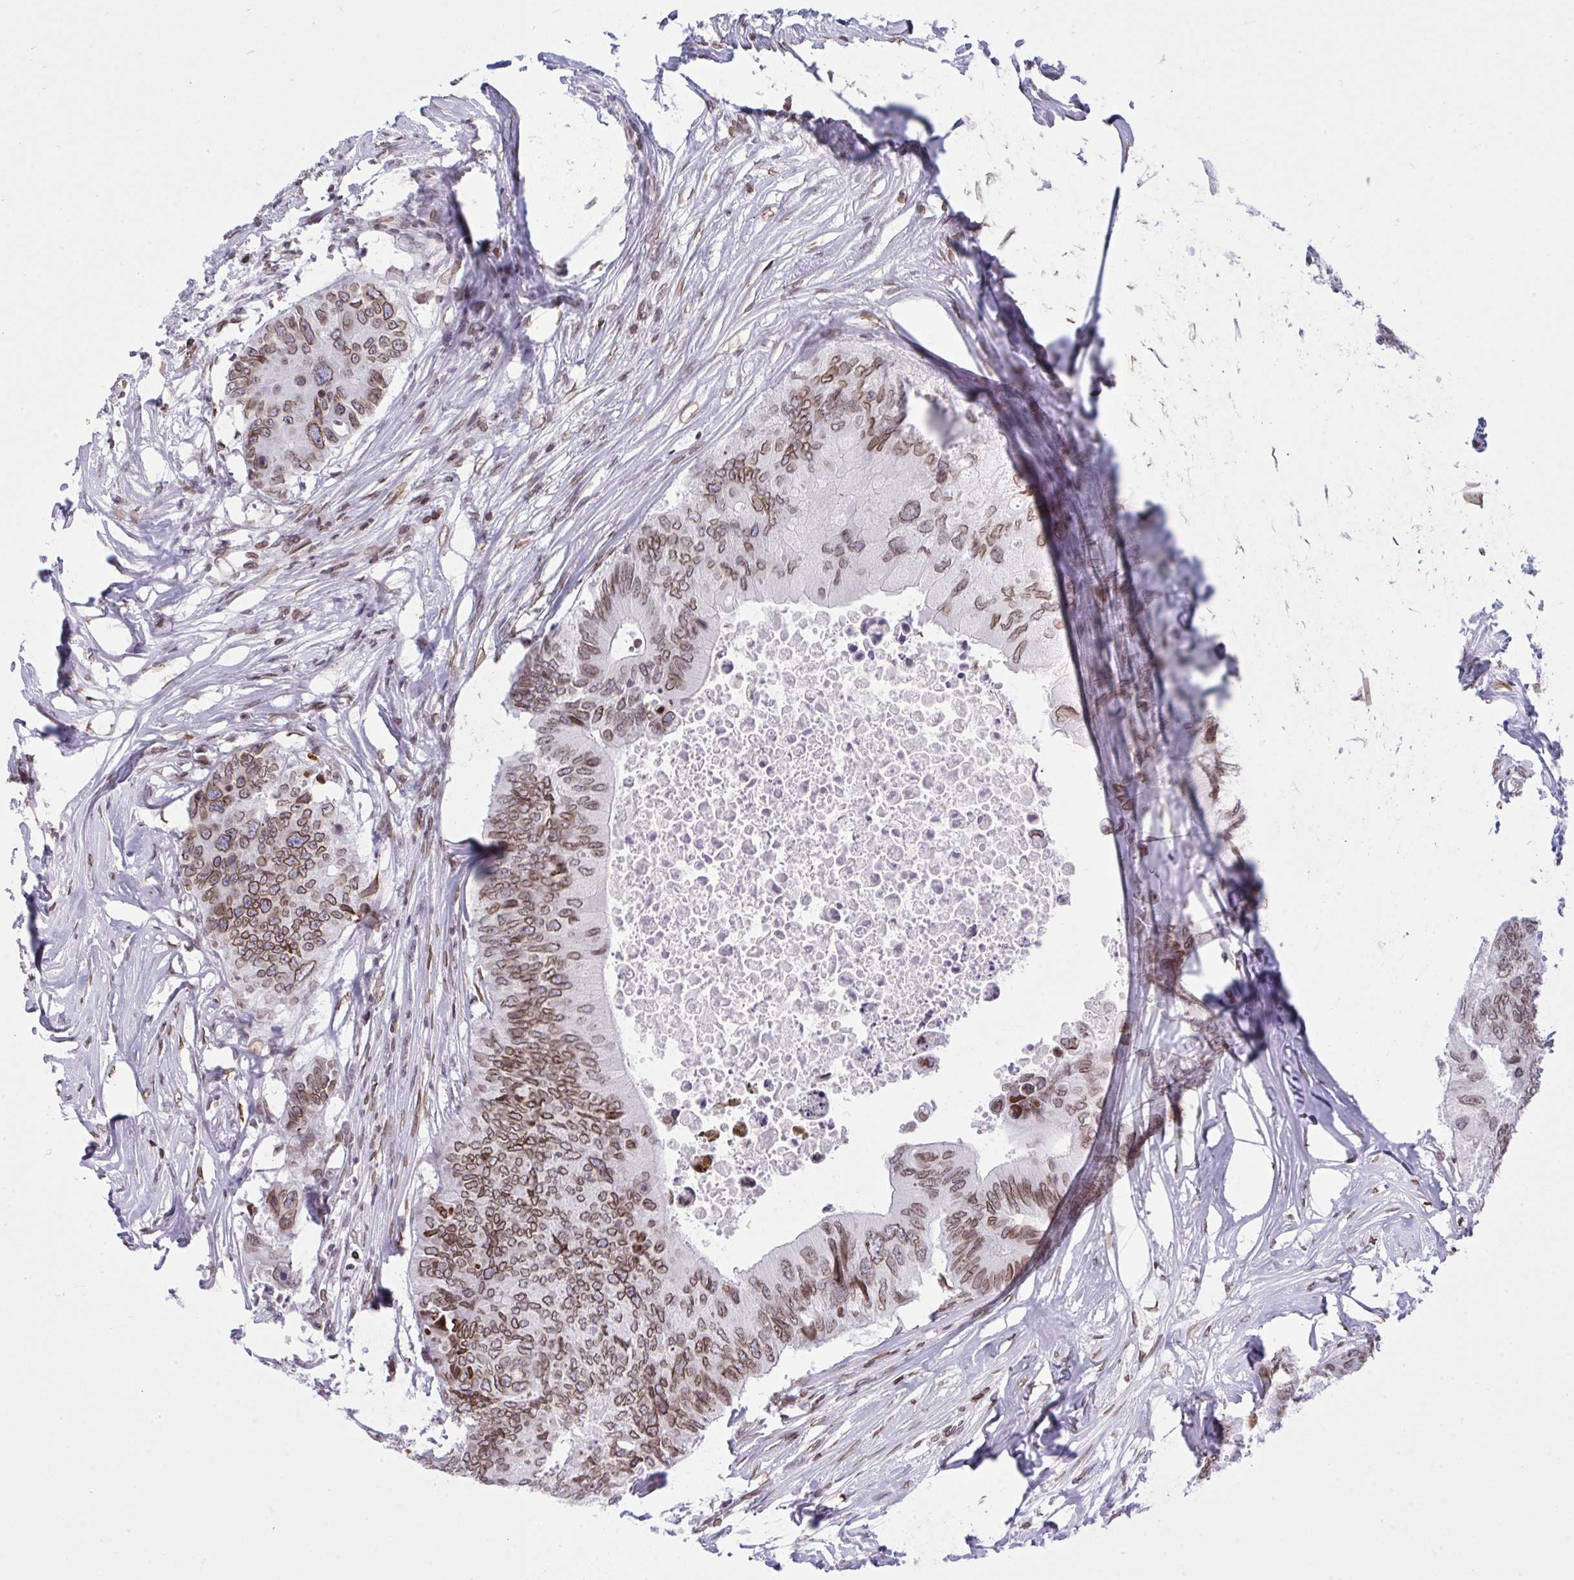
{"staining": {"intensity": "moderate", "quantity": ">75%", "location": "cytoplasmic/membranous,nuclear"}, "tissue": "colorectal cancer", "cell_type": "Tumor cells", "image_type": "cancer", "snomed": [{"axis": "morphology", "description": "Adenocarcinoma, NOS"}, {"axis": "topography", "description": "Colon"}], "caption": "Protein staining displays moderate cytoplasmic/membranous and nuclear positivity in approximately >75% of tumor cells in colorectal cancer.", "gene": "LMNB2", "patient": {"sex": "male", "age": 71}}